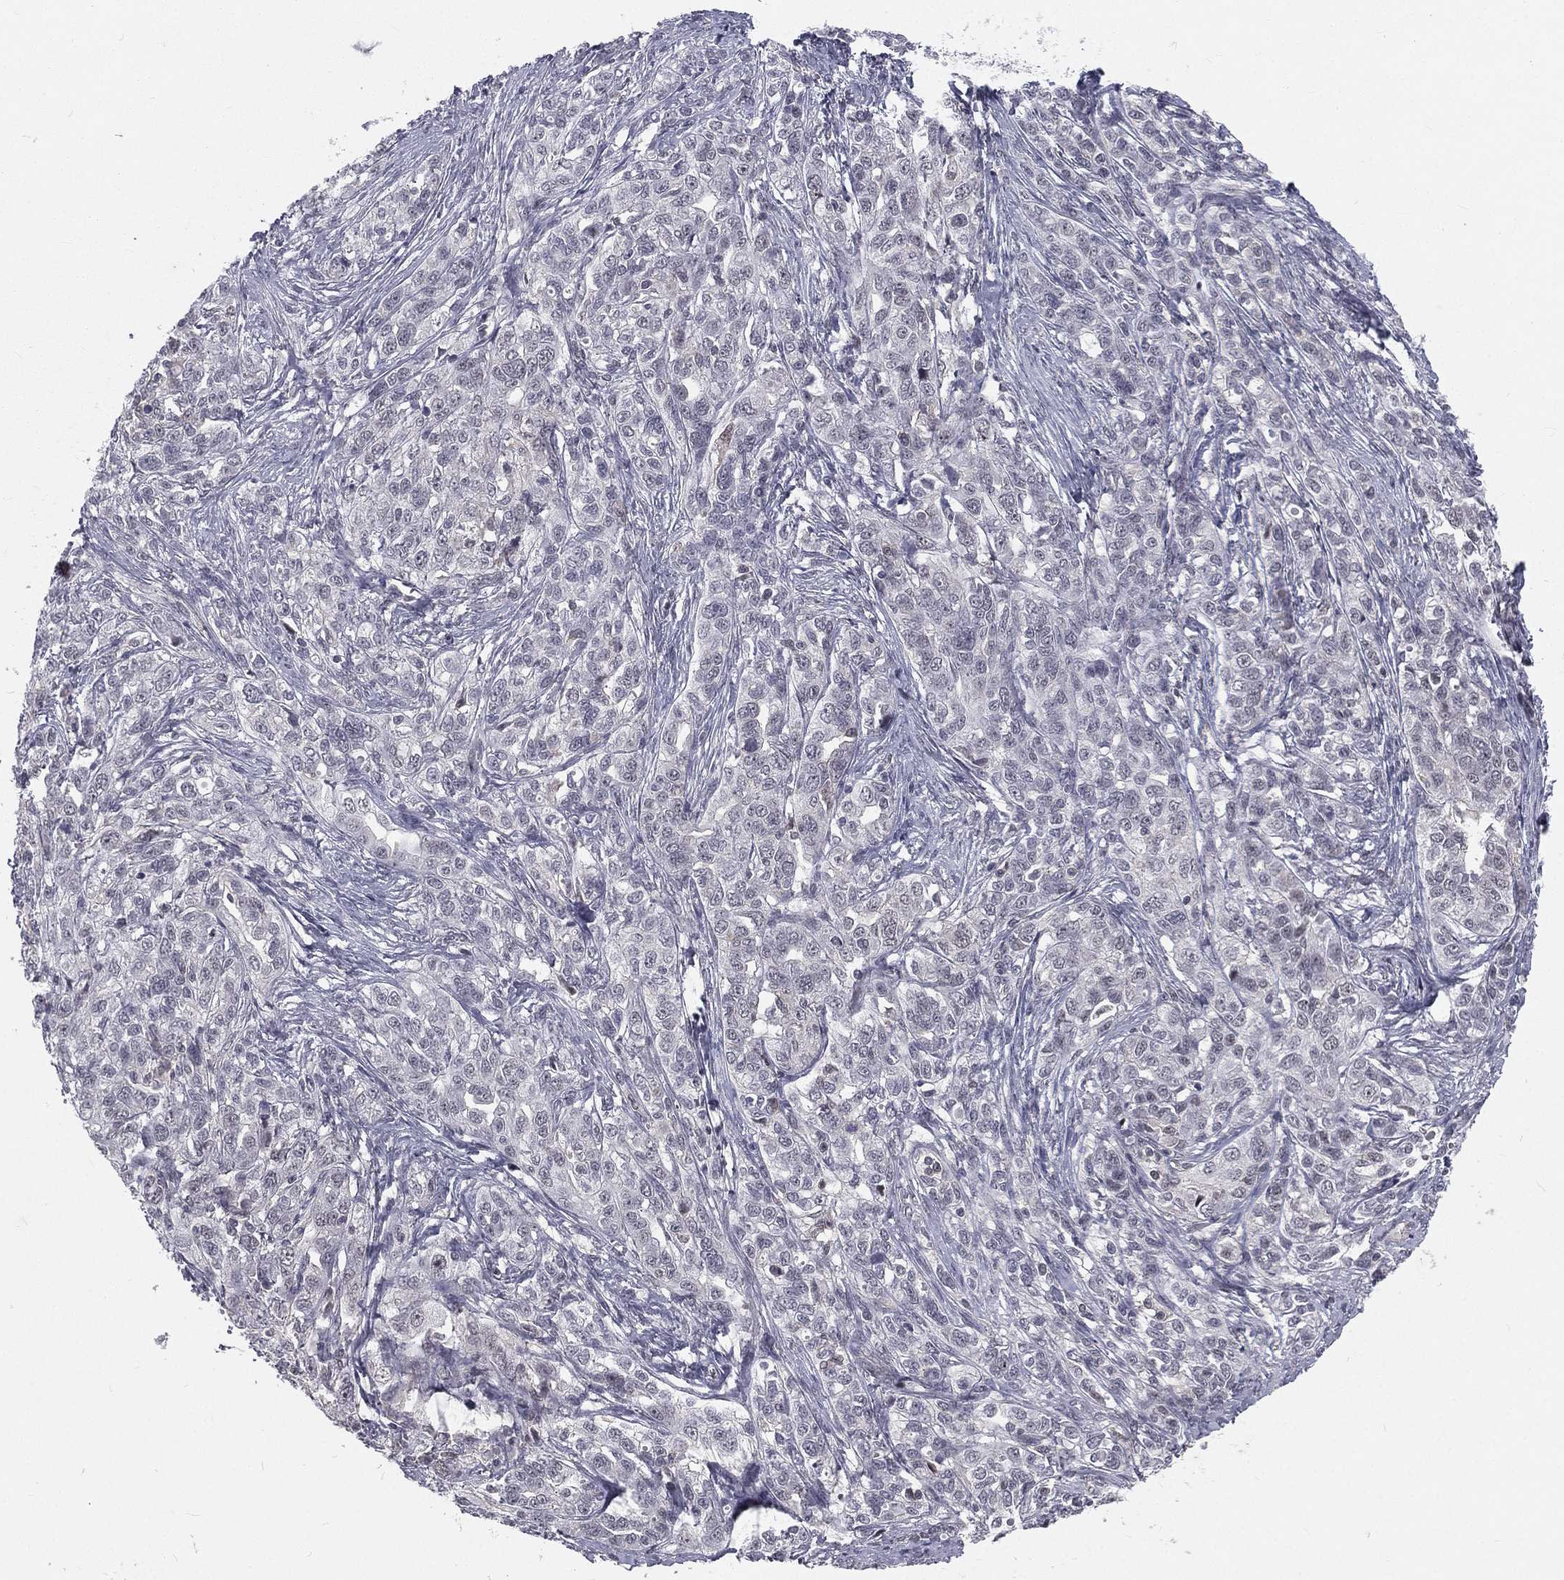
{"staining": {"intensity": "negative", "quantity": "none", "location": "none"}, "tissue": "ovarian cancer", "cell_type": "Tumor cells", "image_type": "cancer", "snomed": [{"axis": "morphology", "description": "Cystadenocarcinoma, serous, NOS"}, {"axis": "topography", "description": "Ovary"}], "caption": "Immunohistochemistry (IHC) micrograph of neoplastic tissue: ovarian serous cystadenocarcinoma stained with DAB reveals no significant protein expression in tumor cells.", "gene": "MORC2", "patient": {"sex": "female", "age": 71}}